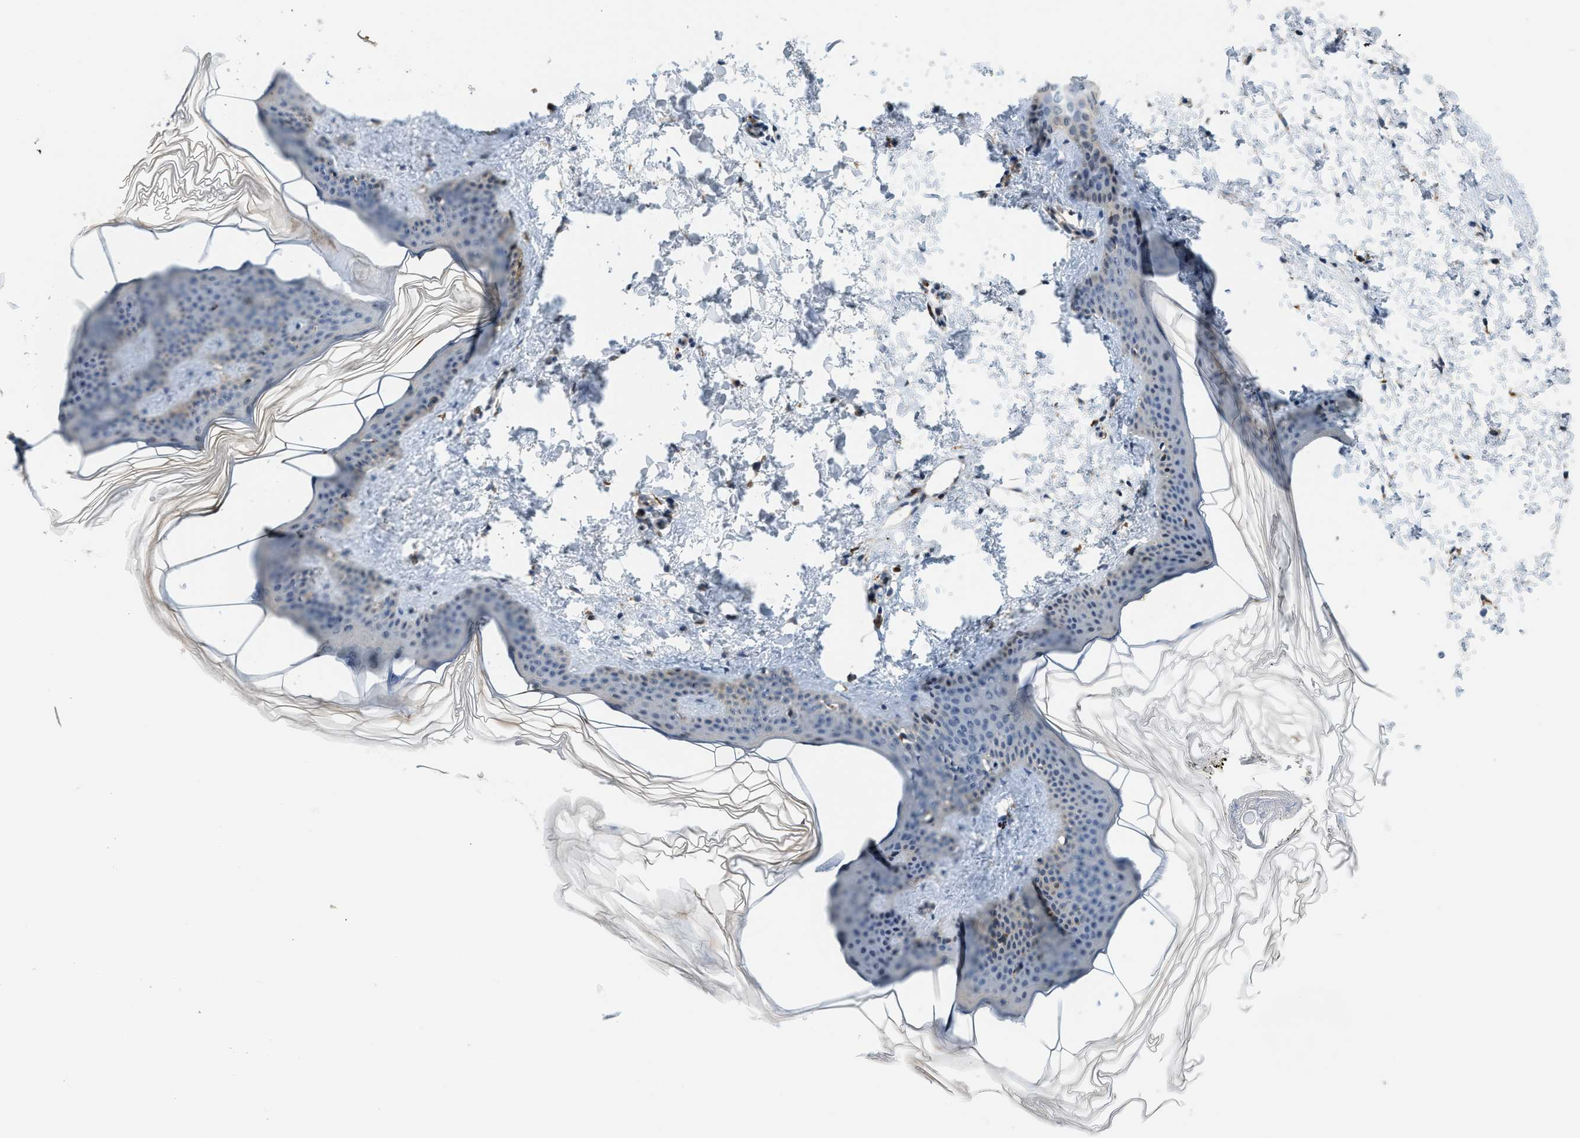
{"staining": {"intensity": "weak", "quantity": "25%-75%", "location": "cytoplasmic/membranous"}, "tissue": "skin", "cell_type": "Fibroblasts", "image_type": "normal", "snomed": [{"axis": "morphology", "description": "Normal tissue, NOS"}, {"axis": "topography", "description": "Skin"}], "caption": "An IHC image of normal tissue is shown. Protein staining in brown labels weak cytoplasmic/membranous positivity in skin within fibroblasts. (DAB (3,3'-diaminobenzidine) IHC, brown staining for protein, blue staining for nuclei).", "gene": "STARD3NL", "patient": {"sex": "female", "age": 17}}